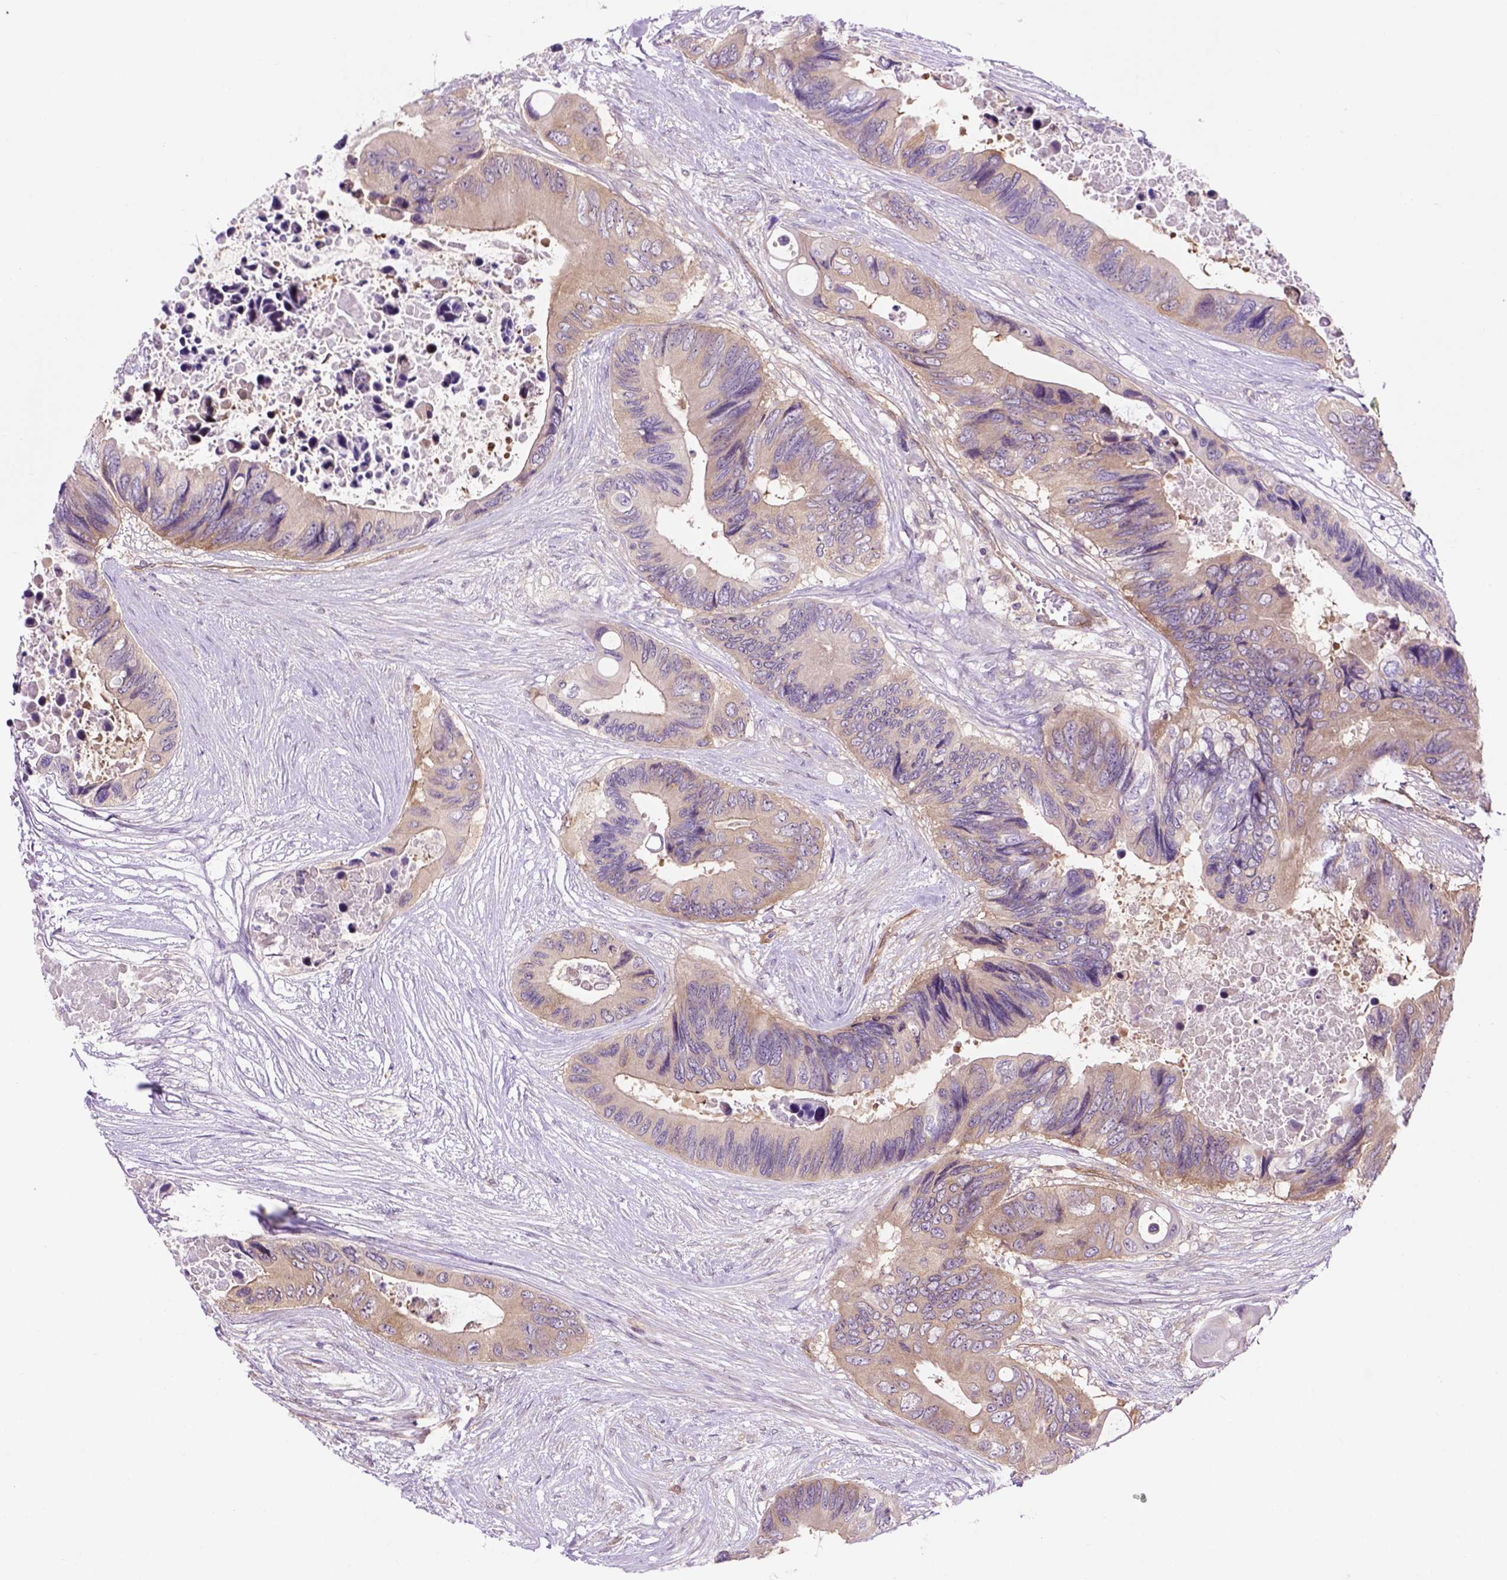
{"staining": {"intensity": "moderate", "quantity": ">75%", "location": "cytoplasmic/membranous"}, "tissue": "colorectal cancer", "cell_type": "Tumor cells", "image_type": "cancer", "snomed": [{"axis": "morphology", "description": "Adenocarcinoma, NOS"}, {"axis": "topography", "description": "Rectum"}], "caption": "Immunohistochemical staining of human colorectal adenocarcinoma shows medium levels of moderate cytoplasmic/membranous protein positivity in approximately >75% of tumor cells.", "gene": "CASKIN2", "patient": {"sex": "male", "age": 63}}